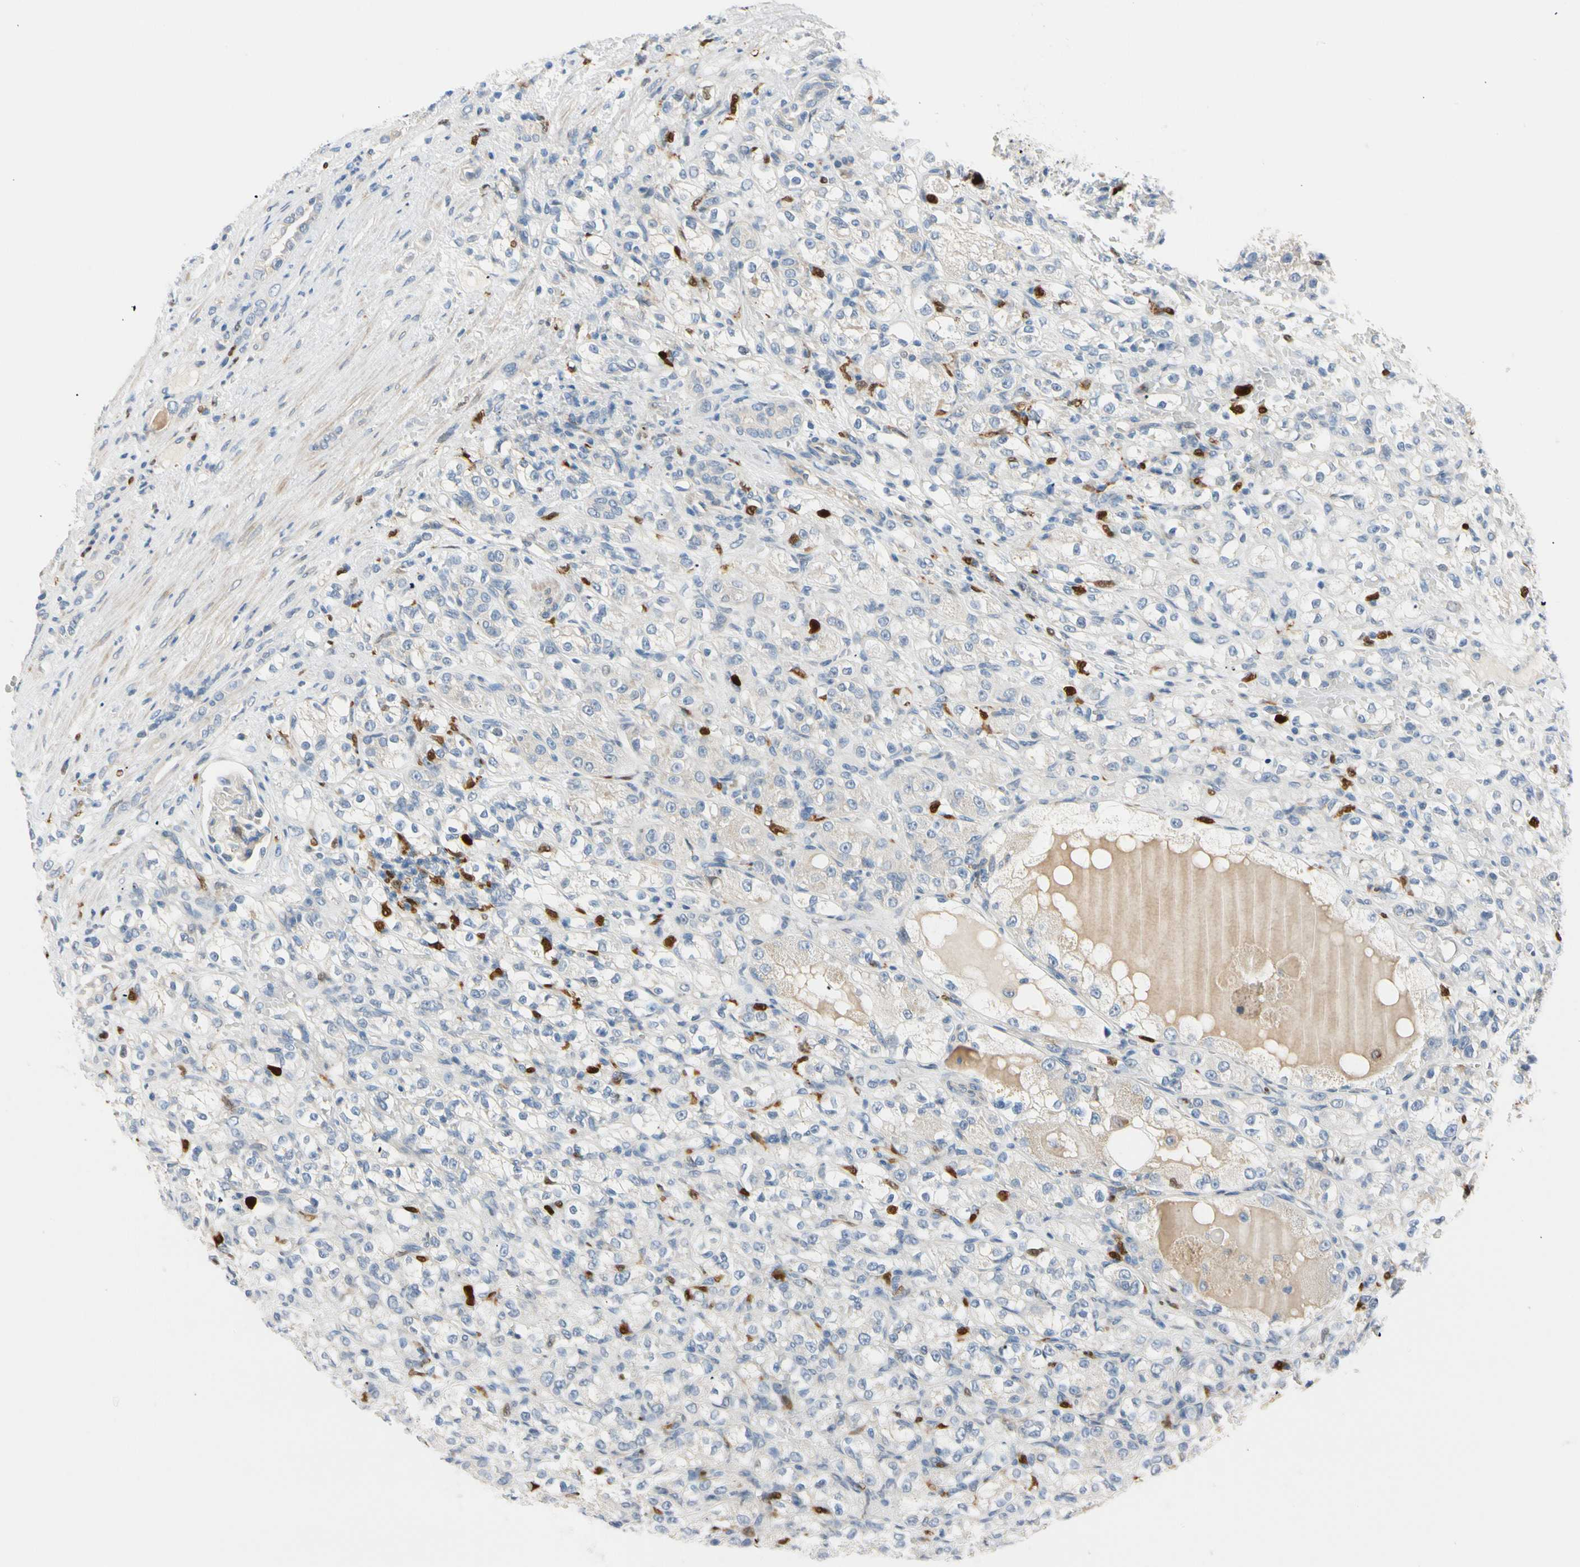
{"staining": {"intensity": "negative", "quantity": "none", "location": "none"}, "tissue": "renal cancer", "cell_type": "Tumor cells", "image_type": "cancer", "snomed": [{"axis": "morphology", "description": "Normal tissue, NOS"}, {"axis": "morphology", "description": "Adenocarcinoma, NOS"}, {"axis": "topography", "description": "Kidney"}], "caption": "IHC of renal adenocarcinoma shows no staining in tumor cells. Brightfield microscopy of IHC stained with DAB (3,3'-diaminobenzidine) (brown) and hematoxylin (blue), captured at high magnification.", "gene": "TRAF5", "patient": {"sex": "male", "age": 61}}